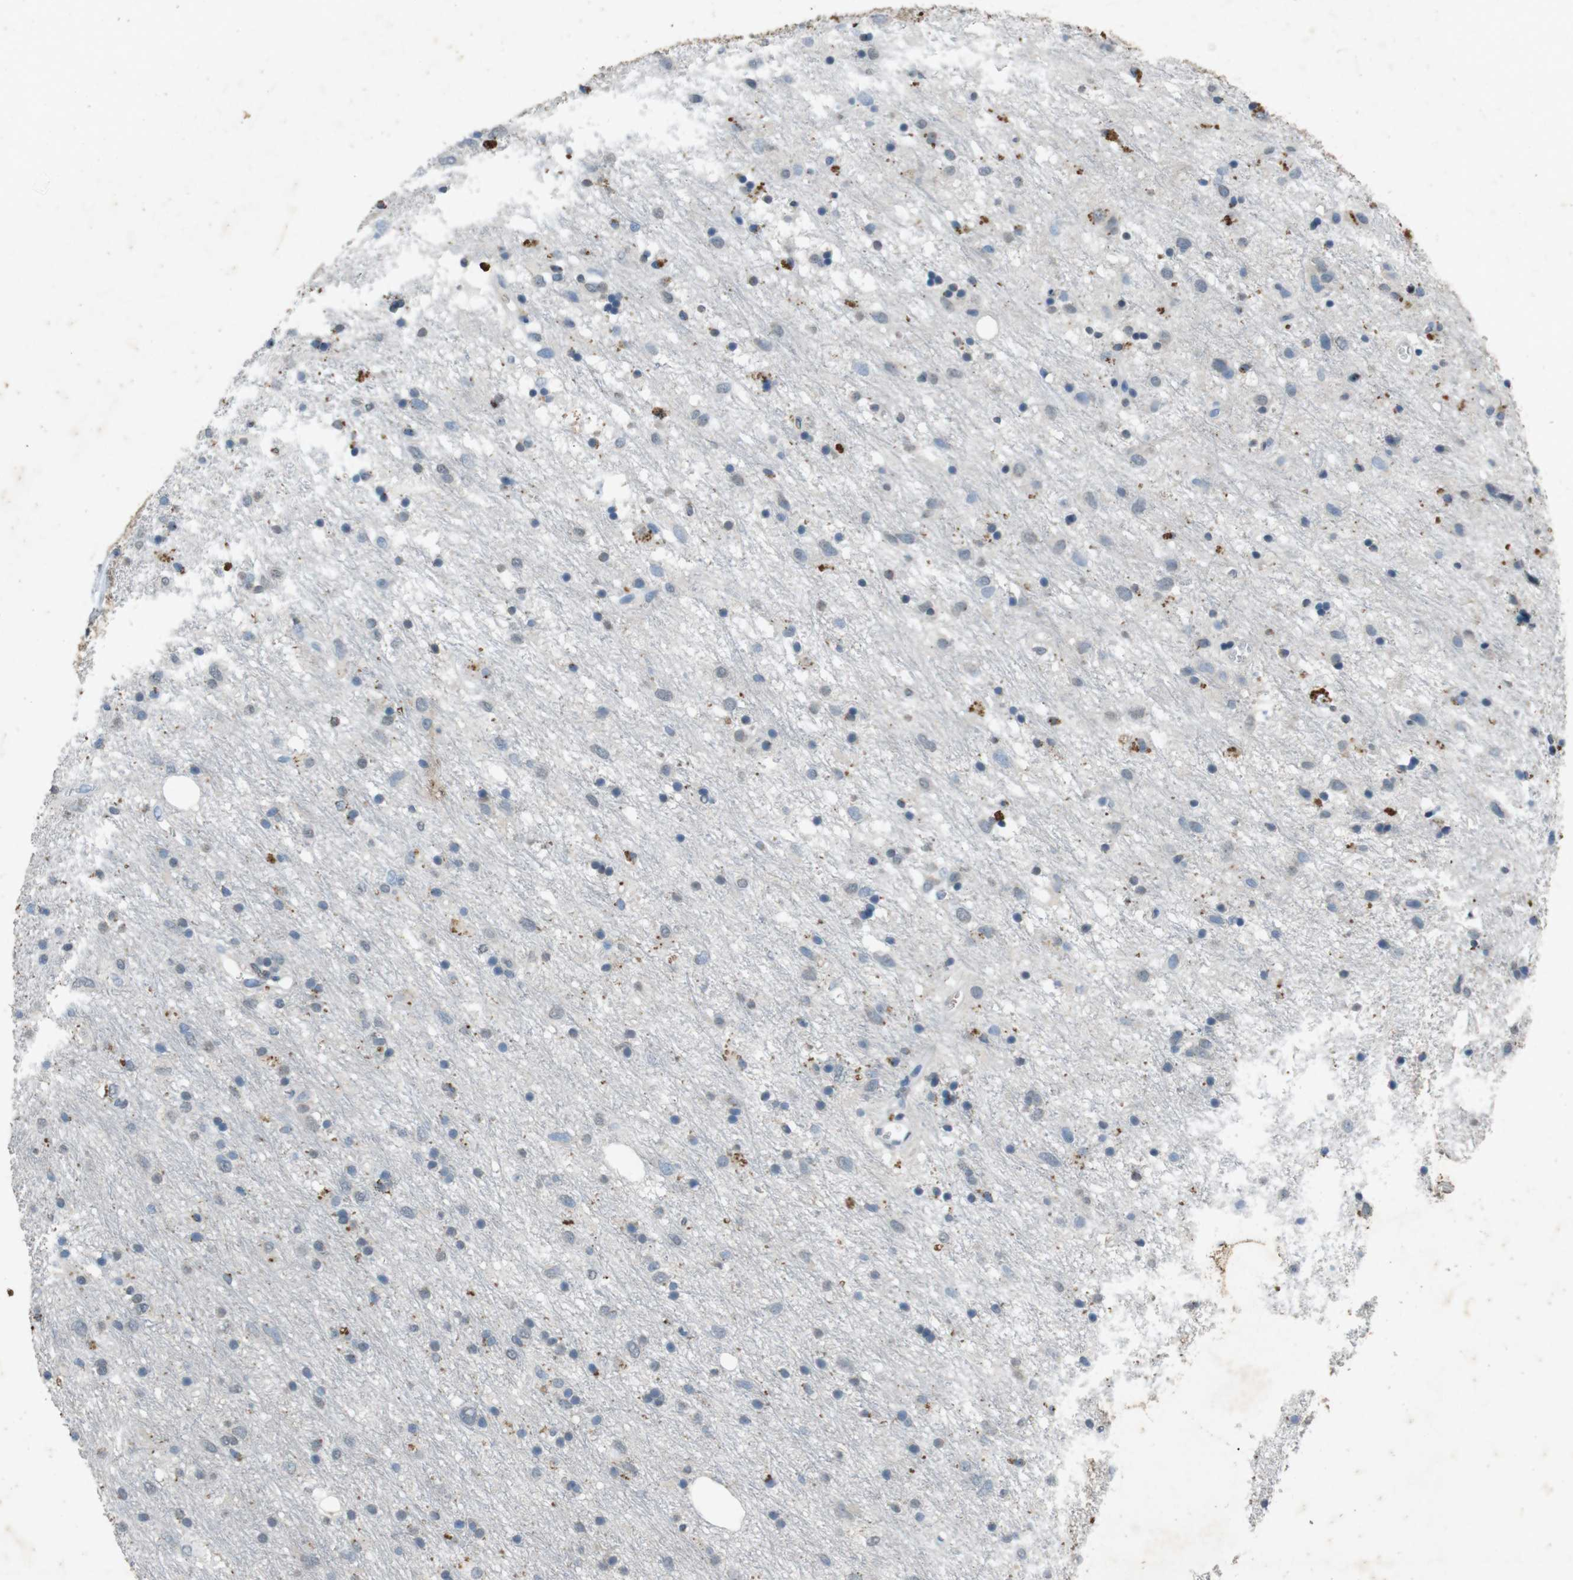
{"staining": {"intensity": "negative", "quantity": "none", "location": "none"}, "tissue": "glioma", "cell_type": "Tumor cells", "image_type": "cancer", "snomed": [{"axis": "morphology", "description": "Glioma, malignant, Low grade"}, {"axis": "topography", "description": "Brain"}], "caption": "The photomicrograph displays no staining of tumor cells in low-grade glioma (malignant).", "gene": "STBD1", "patient": {"sex": "male", "age": 77}}